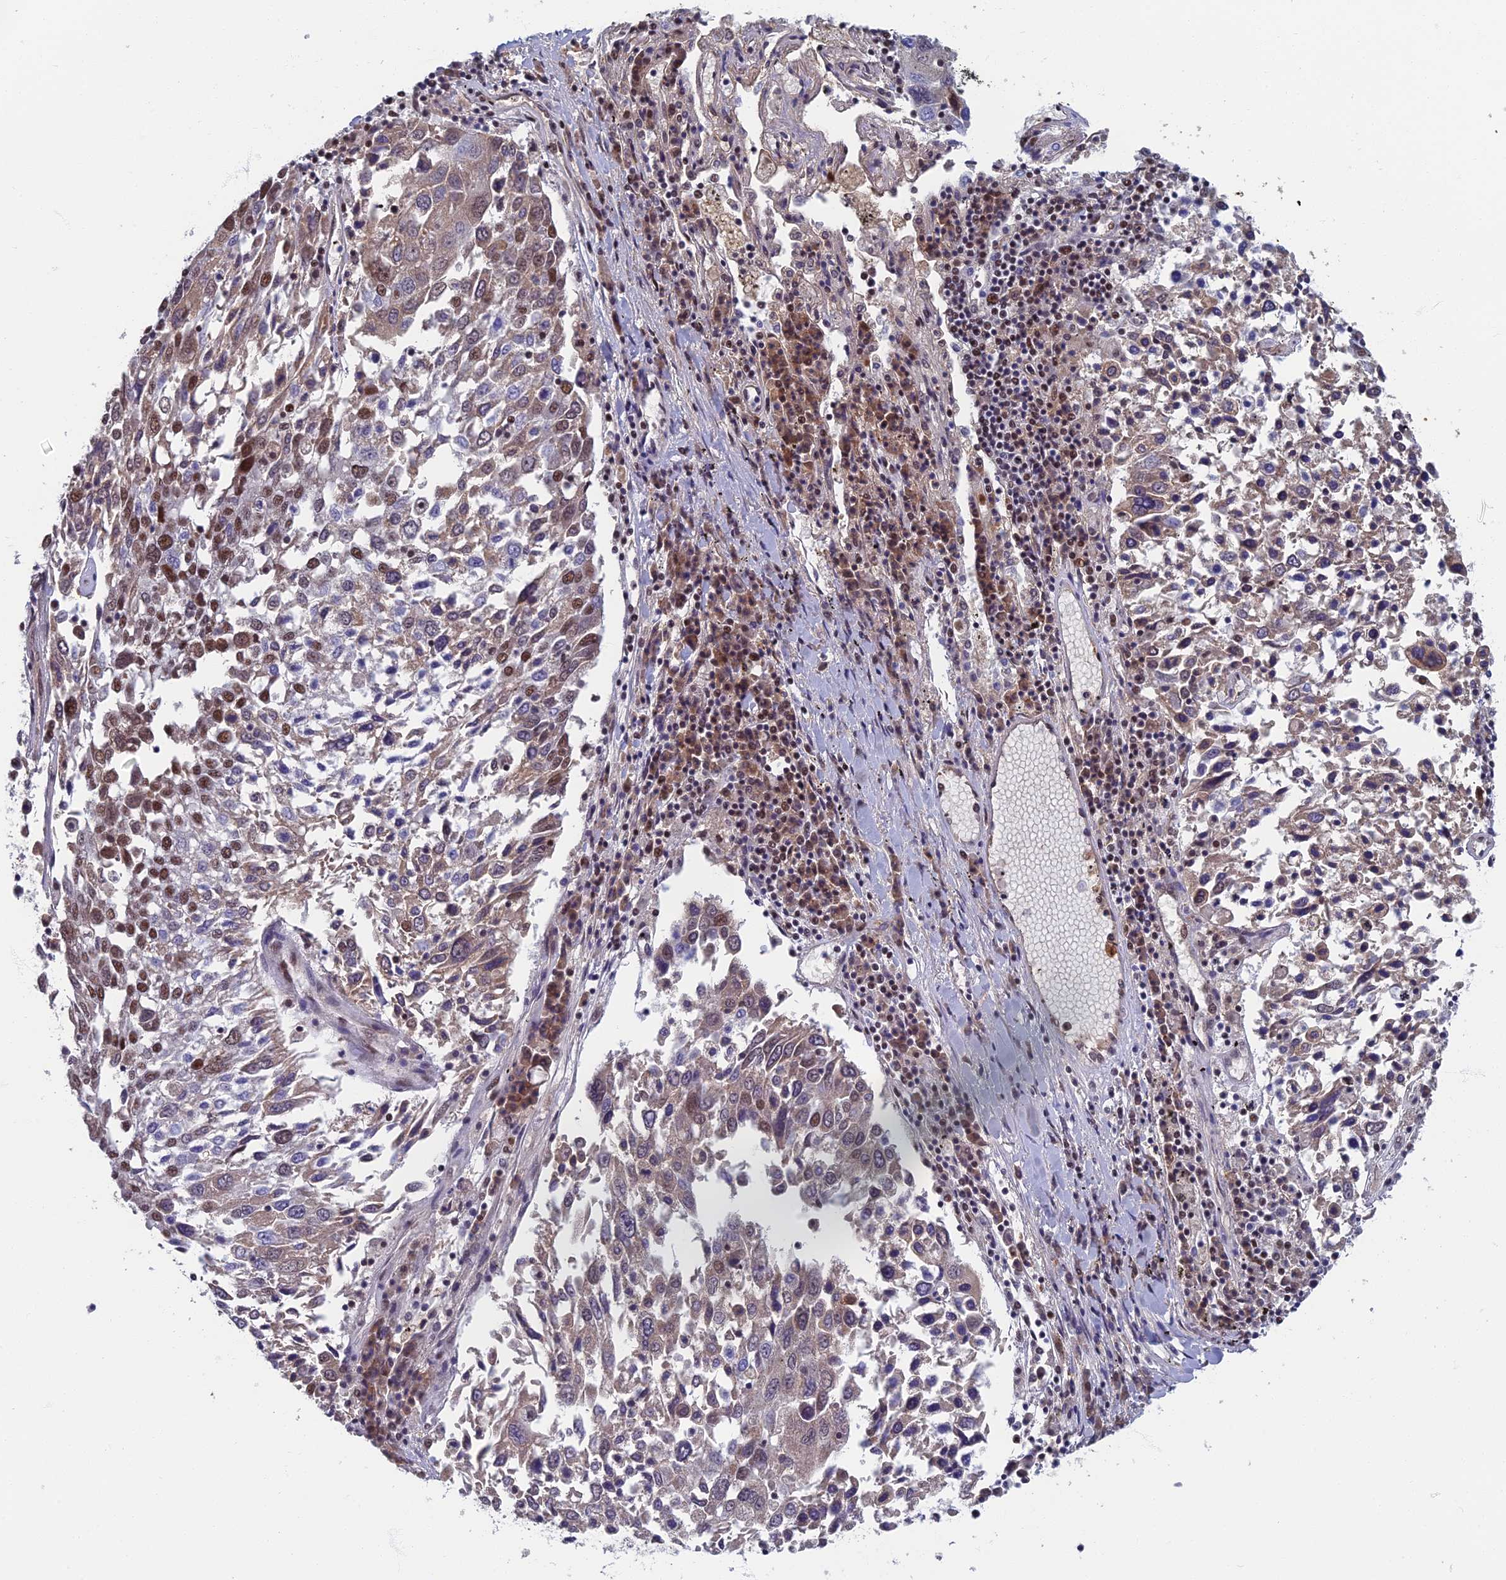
{"staining": {"intensity": "moderate", "quantity": "<25%", "location": "nuclear"}, "tissue": "lung cancer", "cell_type": "Tumor cells", "image_type": "cancer", "snomed": [{"axis": "morphology", "description": "Squamous cell carcinoma, NOS"}, {"axis": "topography", "description": "Lung"}], "caption": "This micrograph exhibits IHC staining of human lung squamous cell carcinoma, with low moderate nuclear staining in approximately <25% of tumor cells.", "gene": "TAF13", "patient": {"sex": "male", "age": 65}}